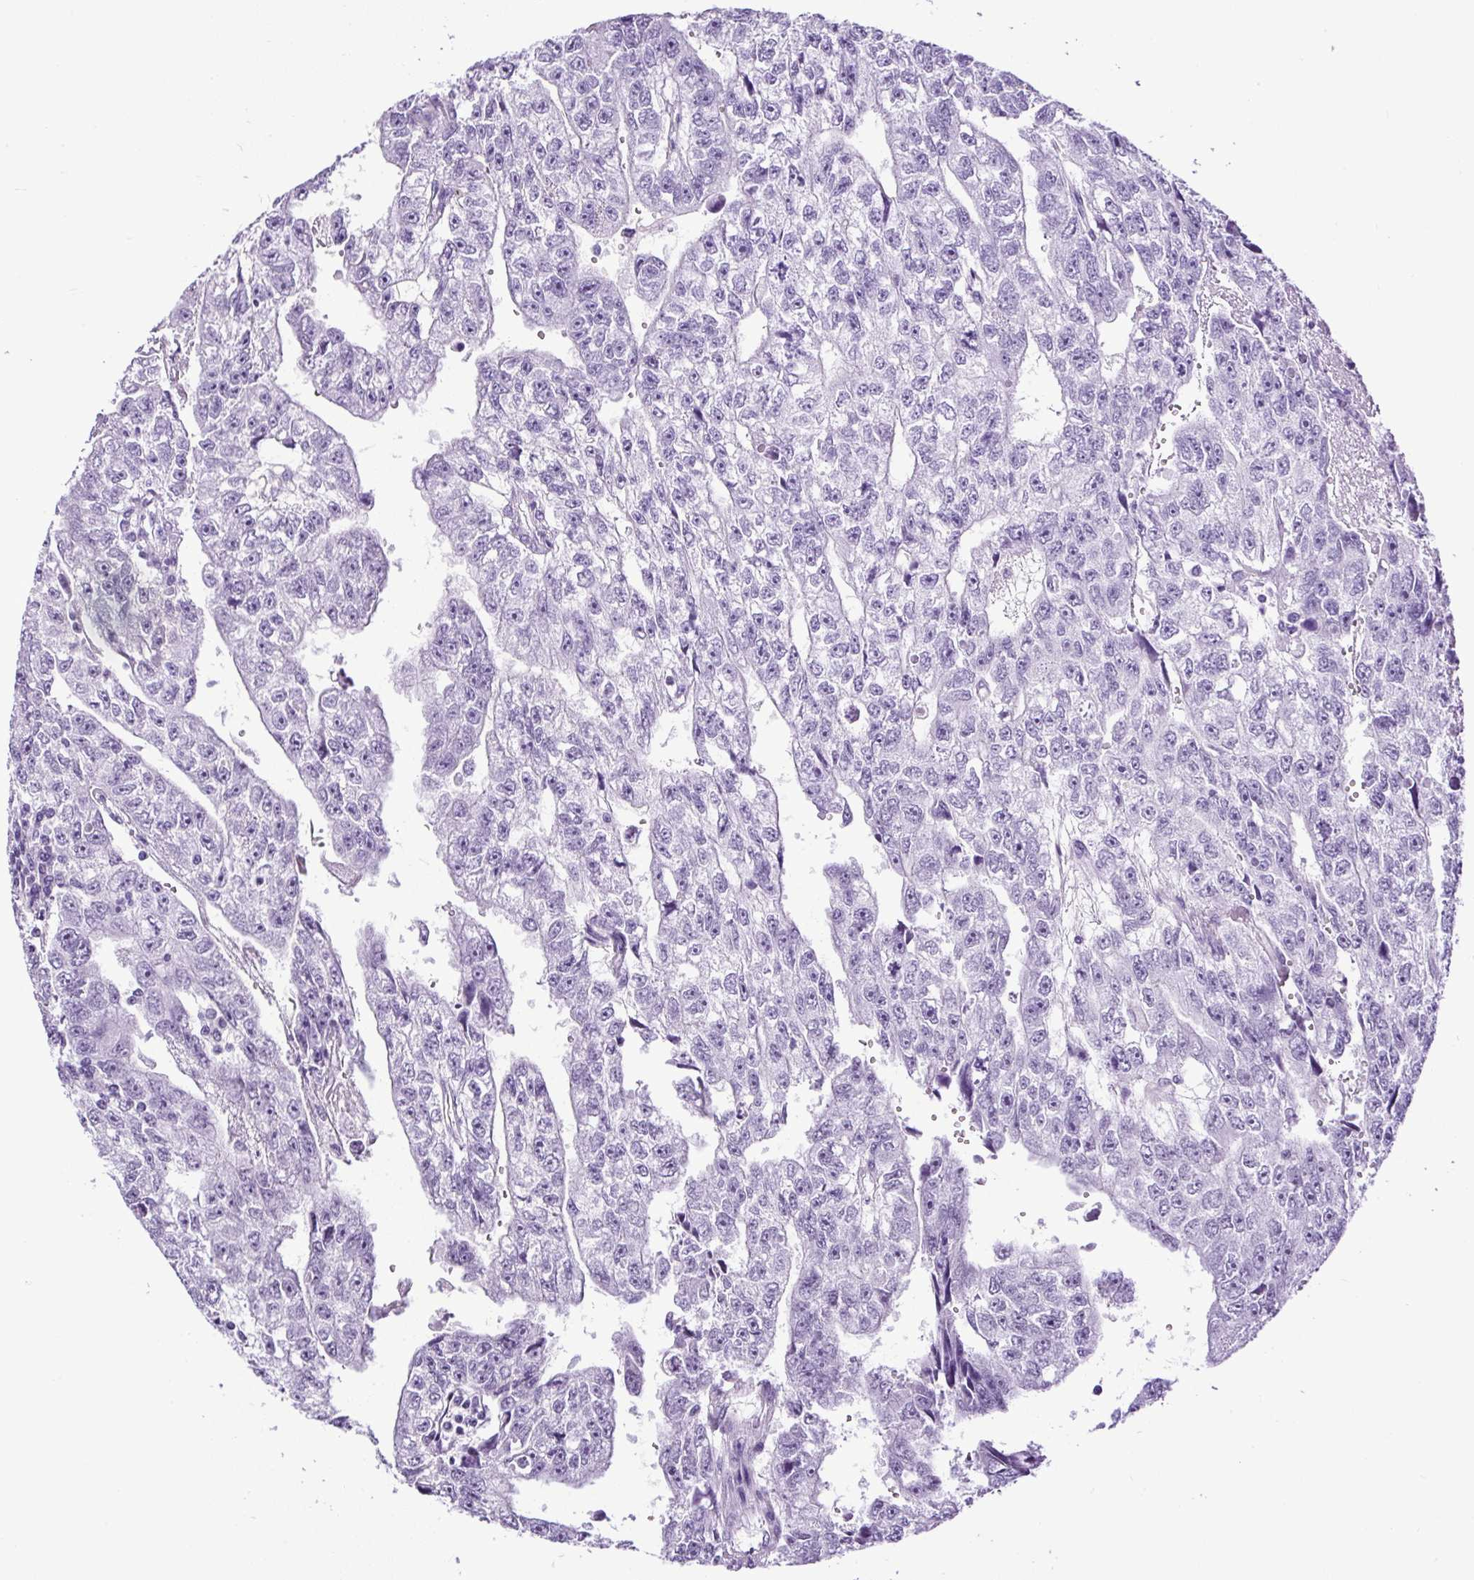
{"staining": {"intensity": "negative", "quantity": "none", "location": "none"}, "tissue": "testis cancer", "cell_type": "Tumor cells", "image_type": "cancer", "snomed": [{"axis": "morphology", "description": "Carcinoma, Embryonal, NOS"}, {"axis": "topography", "description": "Testis"}], "caption": "Tumor cells show no significant protein positivity in testis embryonal carcinoma.", "gene": "CEL", "patient": {"sex": "male", "age": 20}}